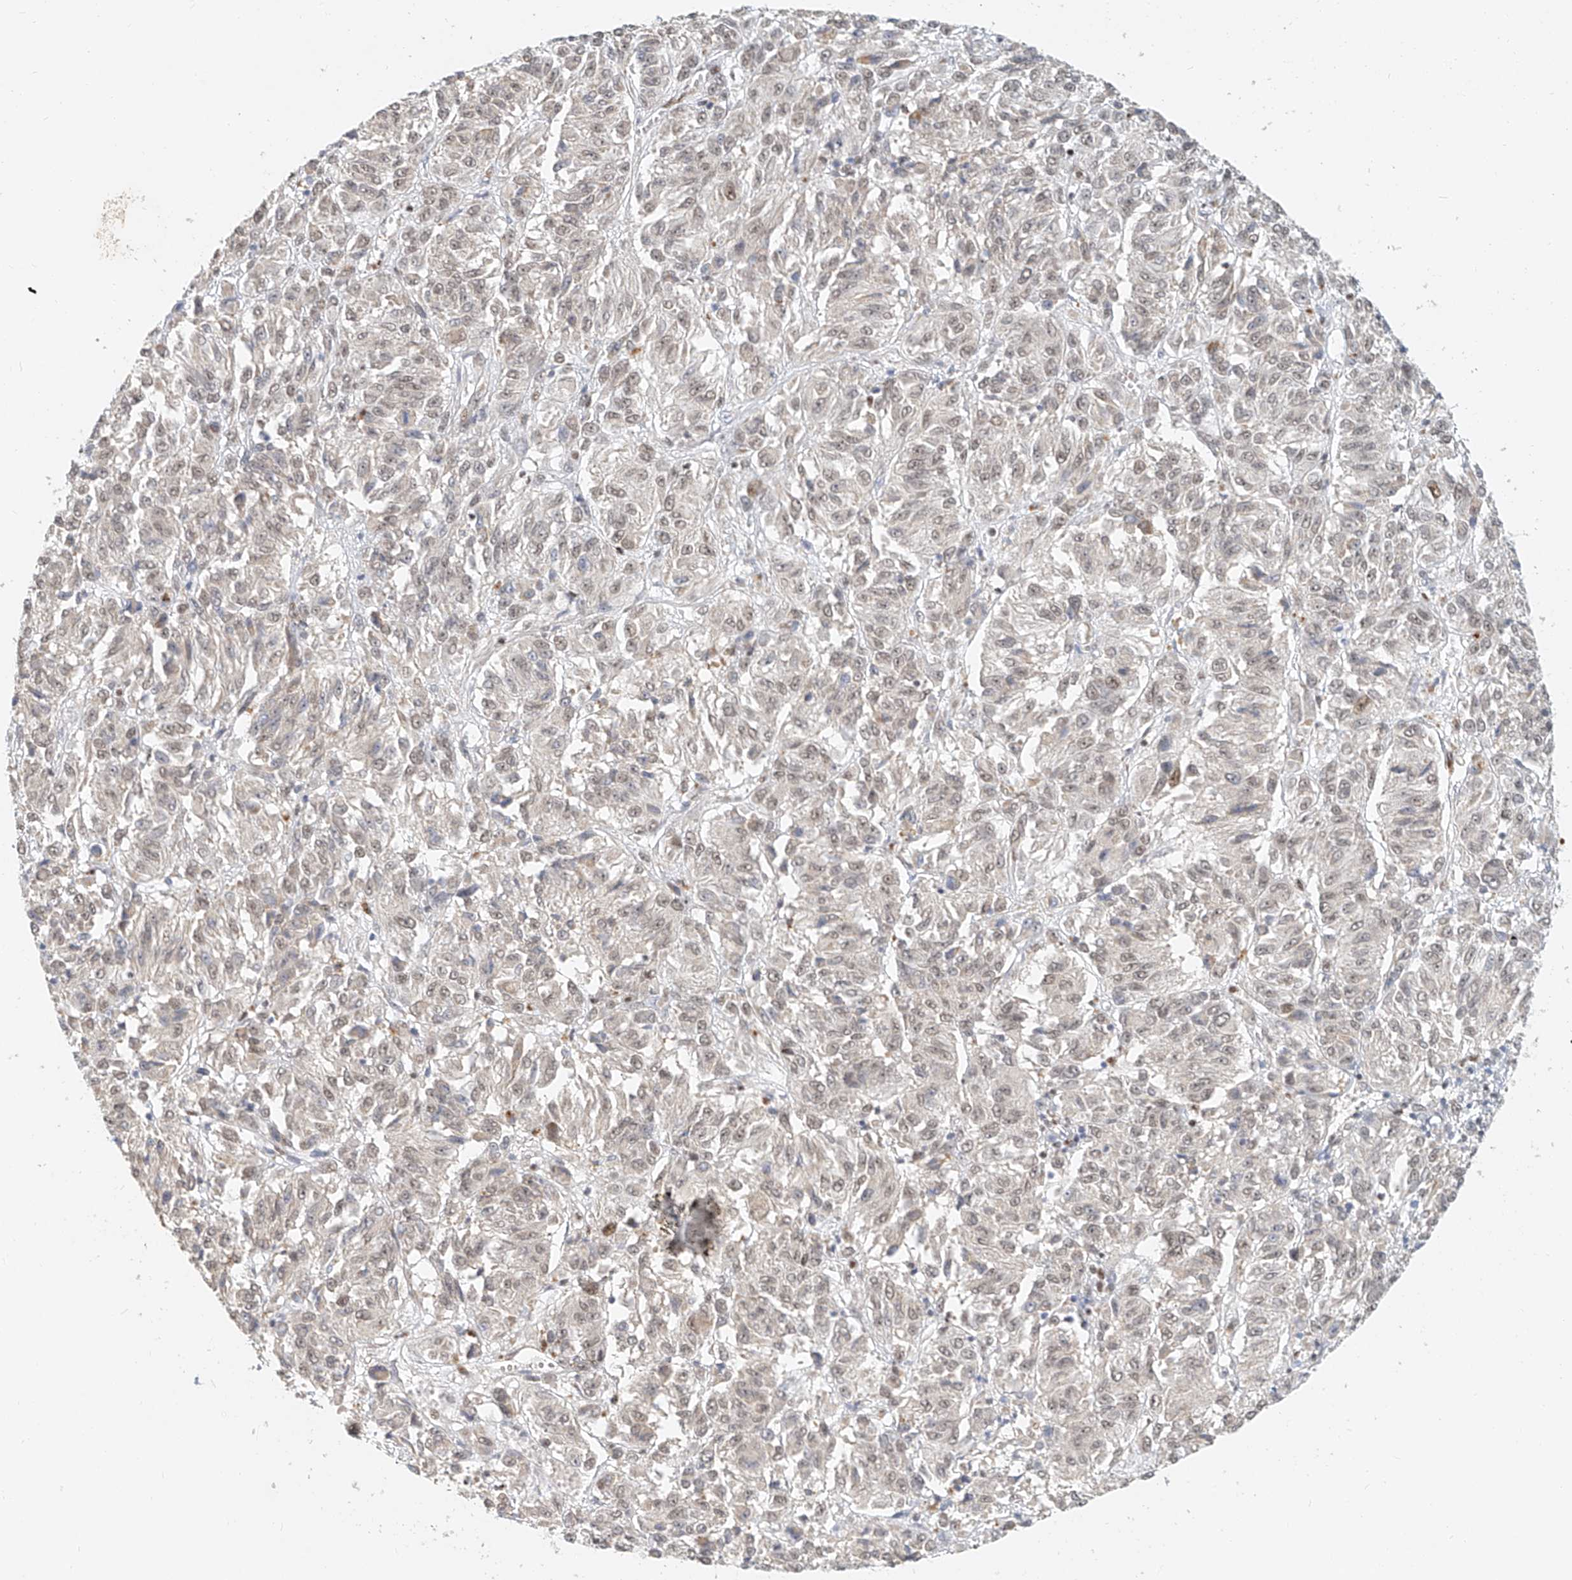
{"staining": {"intensity": "weak", "quantity": ">75%", "location": "nuclear"}, "tissue": "melanoma", "cell_type": "Tumor cells", "image_type": "cancer", "snomed": [{"axis": "morphology", "description": "Malignant melanoma, Metastatic site"}, {"axis": "topography", "description": "Lung"}], "caption": "DAB immunohistochemical staining of melanoma reveals weak nuclear protein positivity in approximately >75% of tumor cells.", "gene": "CXorf58", "patient": {"sex": "male", "age": 64}}